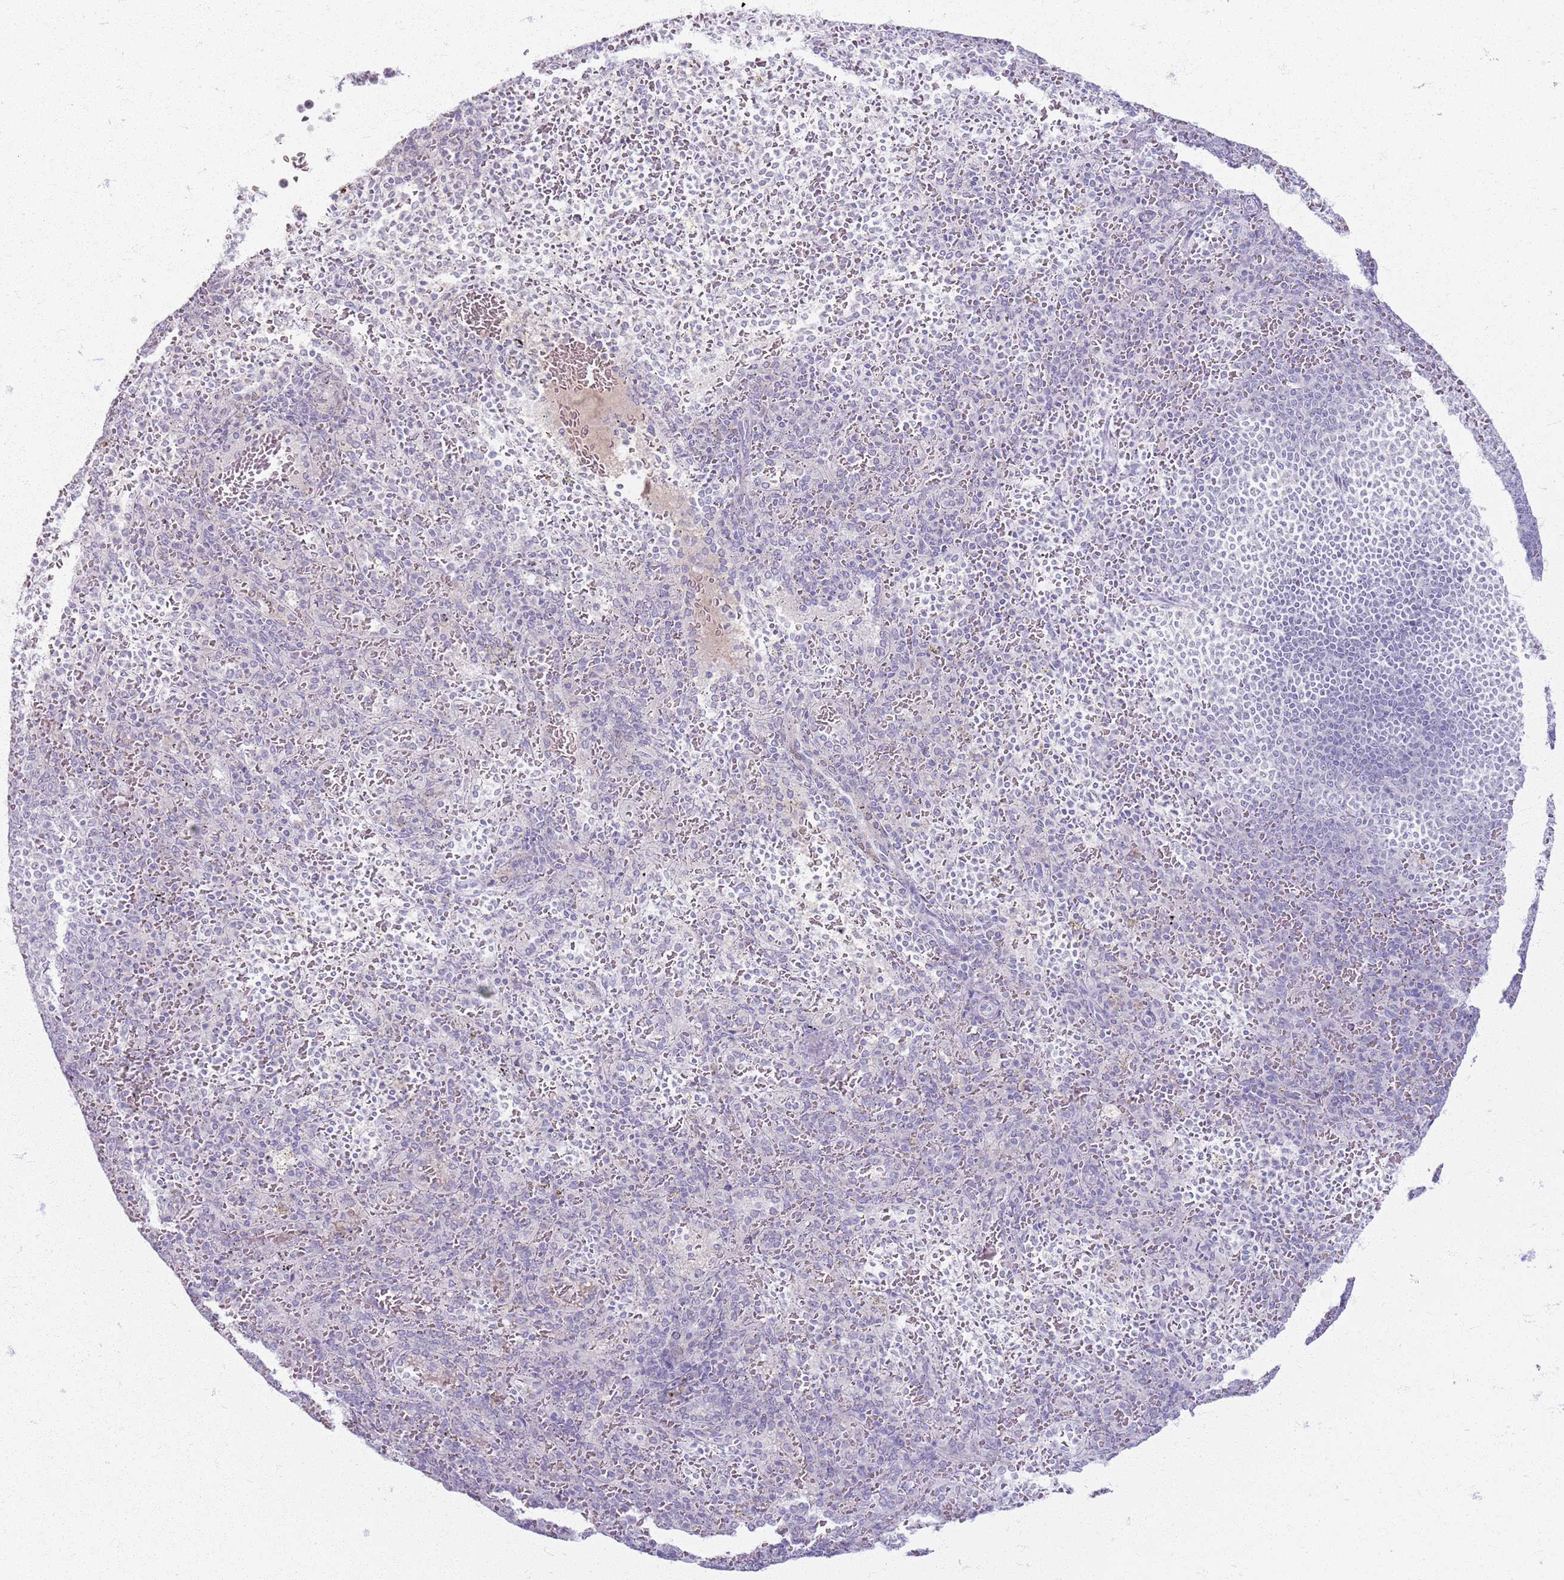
{"staining": {"intensity": "negative", "quantity": "none", "location": "none"}, "tissue": "spleen", "cell_type": "Cells in red pulp", "image_type": "normal", "snomed": [{"axis": "morphology", "description": "Normal tissue, NOS"}, {"axis": "topography", "description": "Spleen"}], "caption": "This photomicrograph is of benign spleen stained with immunohistochemistry (IHC) to label a protein in brown with the nuclei are counter-stained blue. There is no positivity in cells in red pulp.", "gene": "CRIPT", "patient": {"sex": "female", "age": 21}}